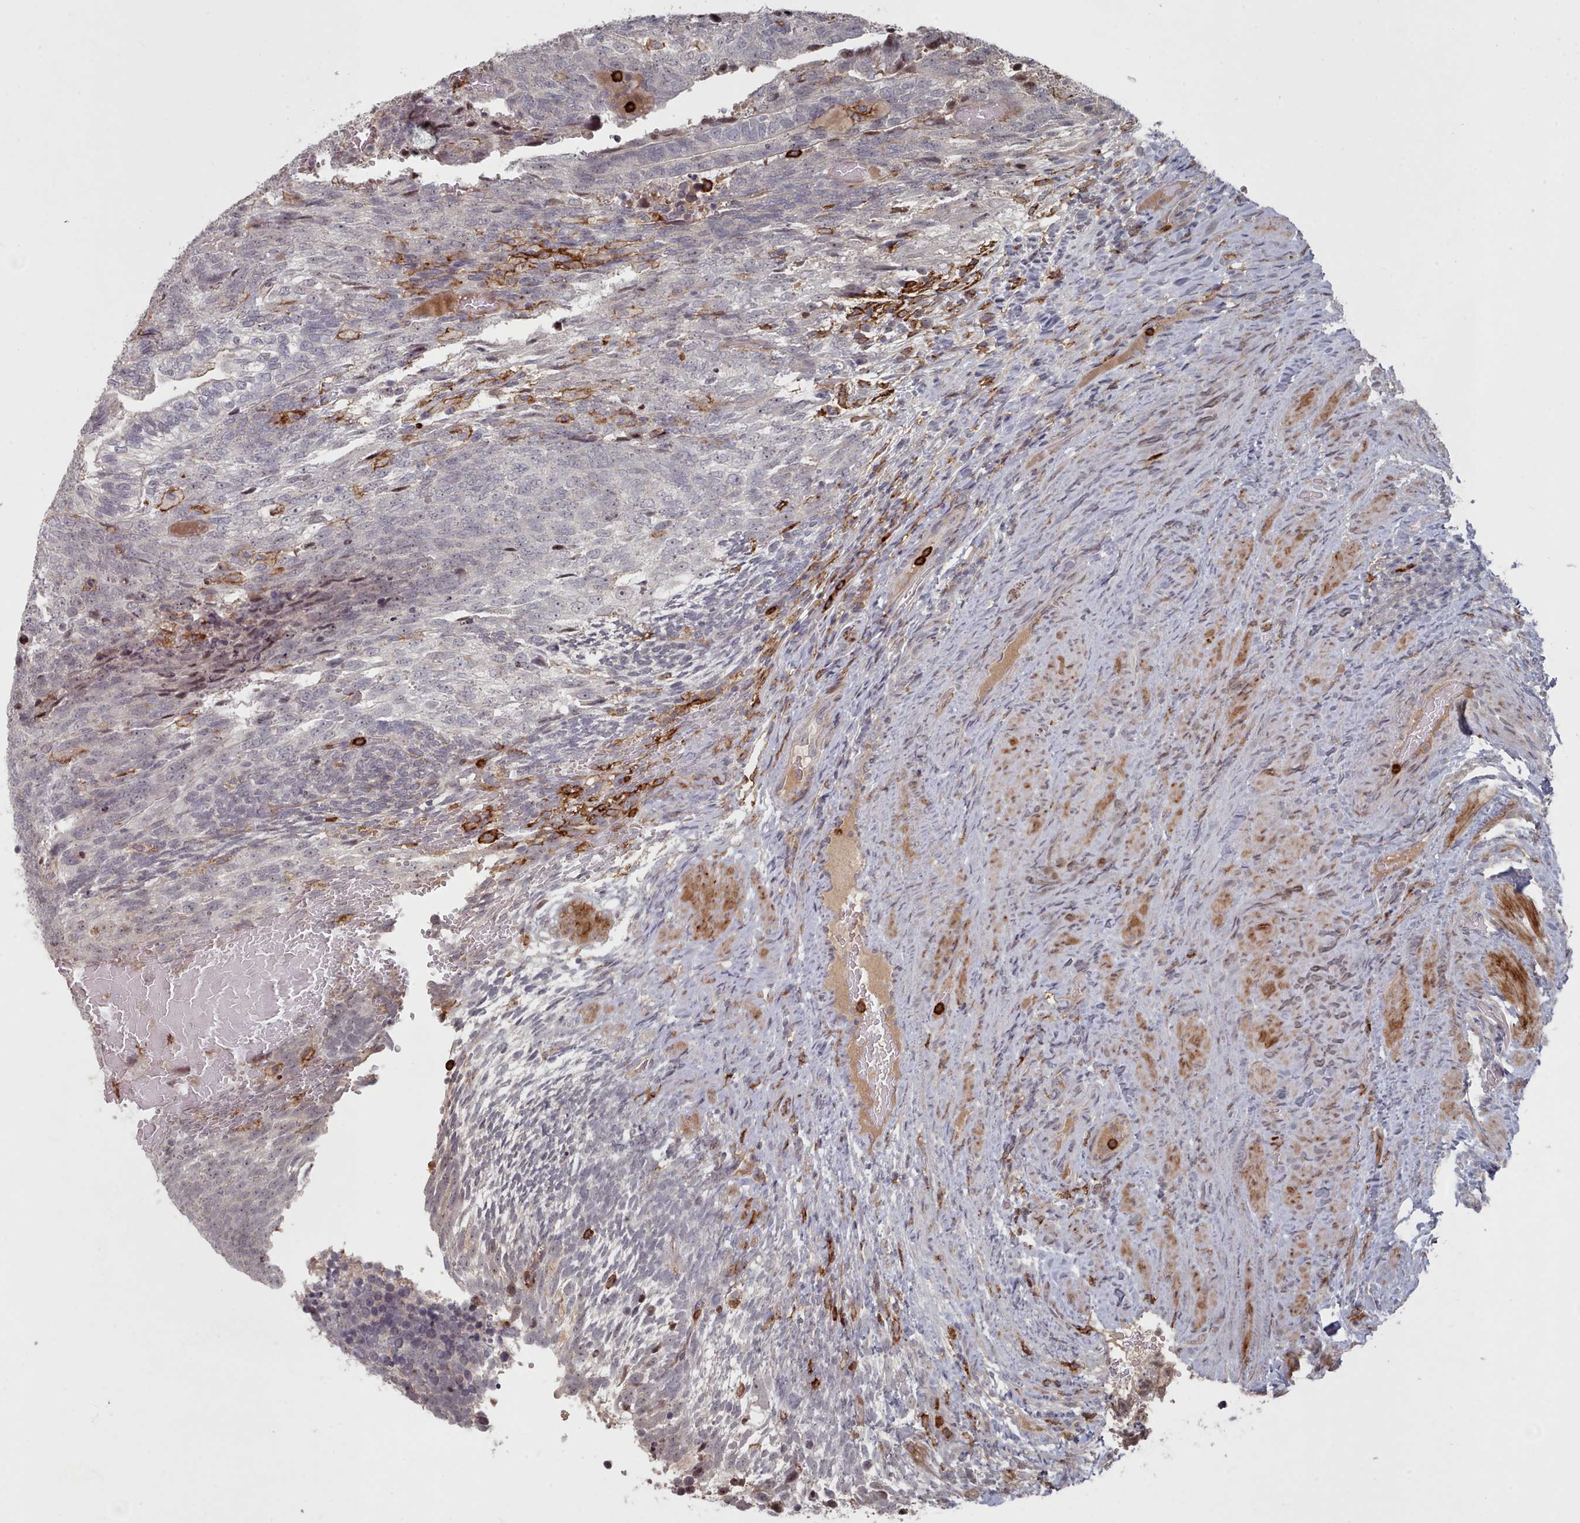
{"staining": {"intensity": "negative", "quantity": "none", "location": "none"}, "tissue": "testis cancer", "cell_type": "Tumor cells", "image_type": "cancer", "snomed": [{"axis": "morphology", "description": "Carcinoma, Embryonal, NOS"}, {"axis": "topography", "description": "Testis"}], "caption": "High magnification brightfield microscopy of testis embryonal carcinoma stained with DAB (3,3'-diaminobenzidine) (brown) and counterstained with hematoxylin (blue): tumor cells show no significant expression.", "gene": "COL8A2", "patient": {"sex": "male", "age": 23}}